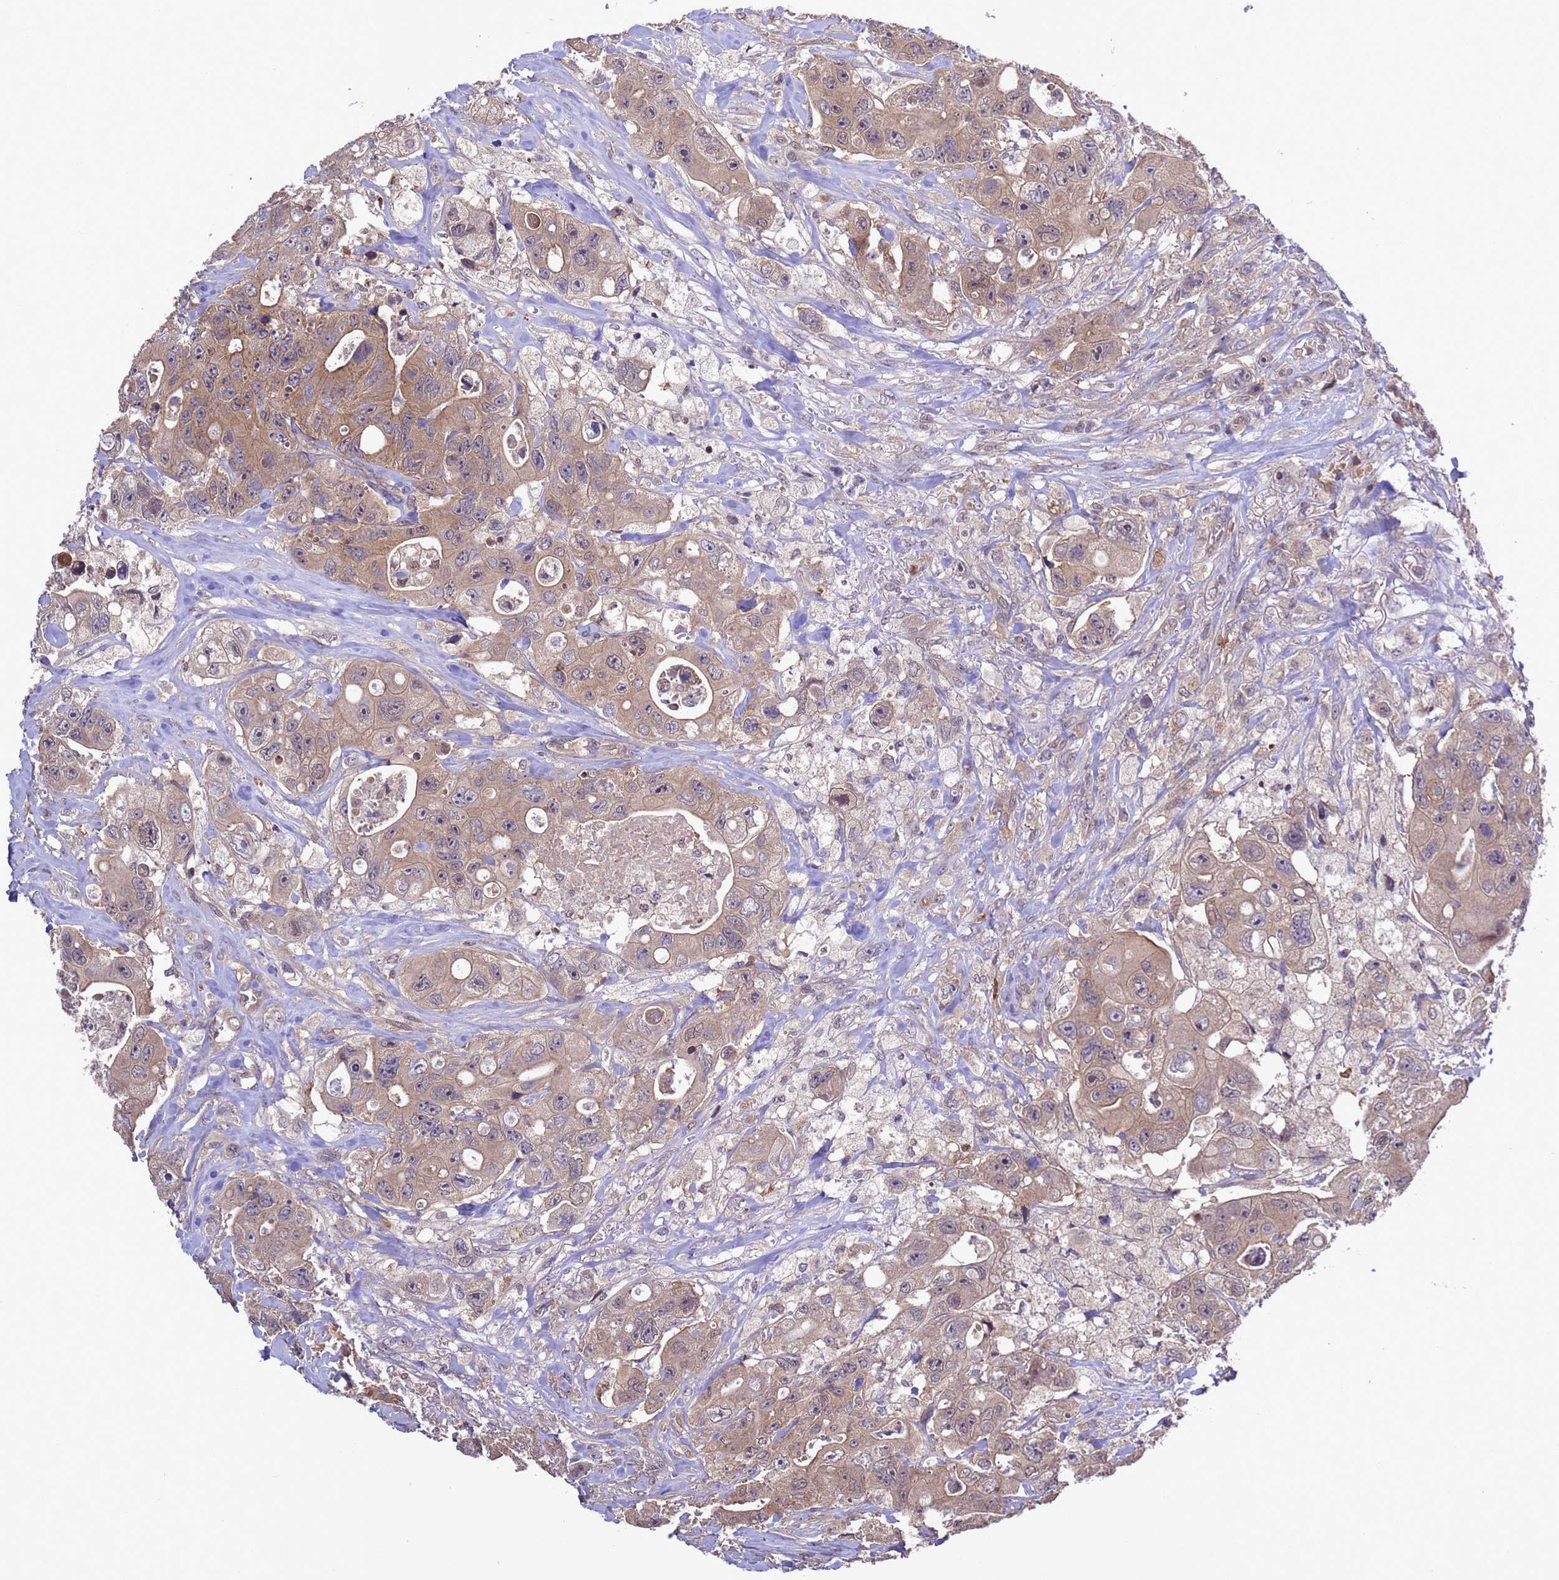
{"staining": {"intensity": "weak", "quantity": ">75%", "location": "cytoplasmic/membranous"}, "tissue": "colorectal cancer", "cell_type": "Tumor cells", "image_type": "cancer", "snomed": [{"axis": "morphology", "description": "Adenocarcinoma, NOS"}, {"axis": "topography", "description": "Colon"}], "caption": "High-power microscopy captured an IHC image of colorectal cancer, revealing weak cytoplasmic/membranous expression in approximately >75% of tumor cells.", "gene": "ZFP69B", "patient": {"sex": "female", "age": 46}}